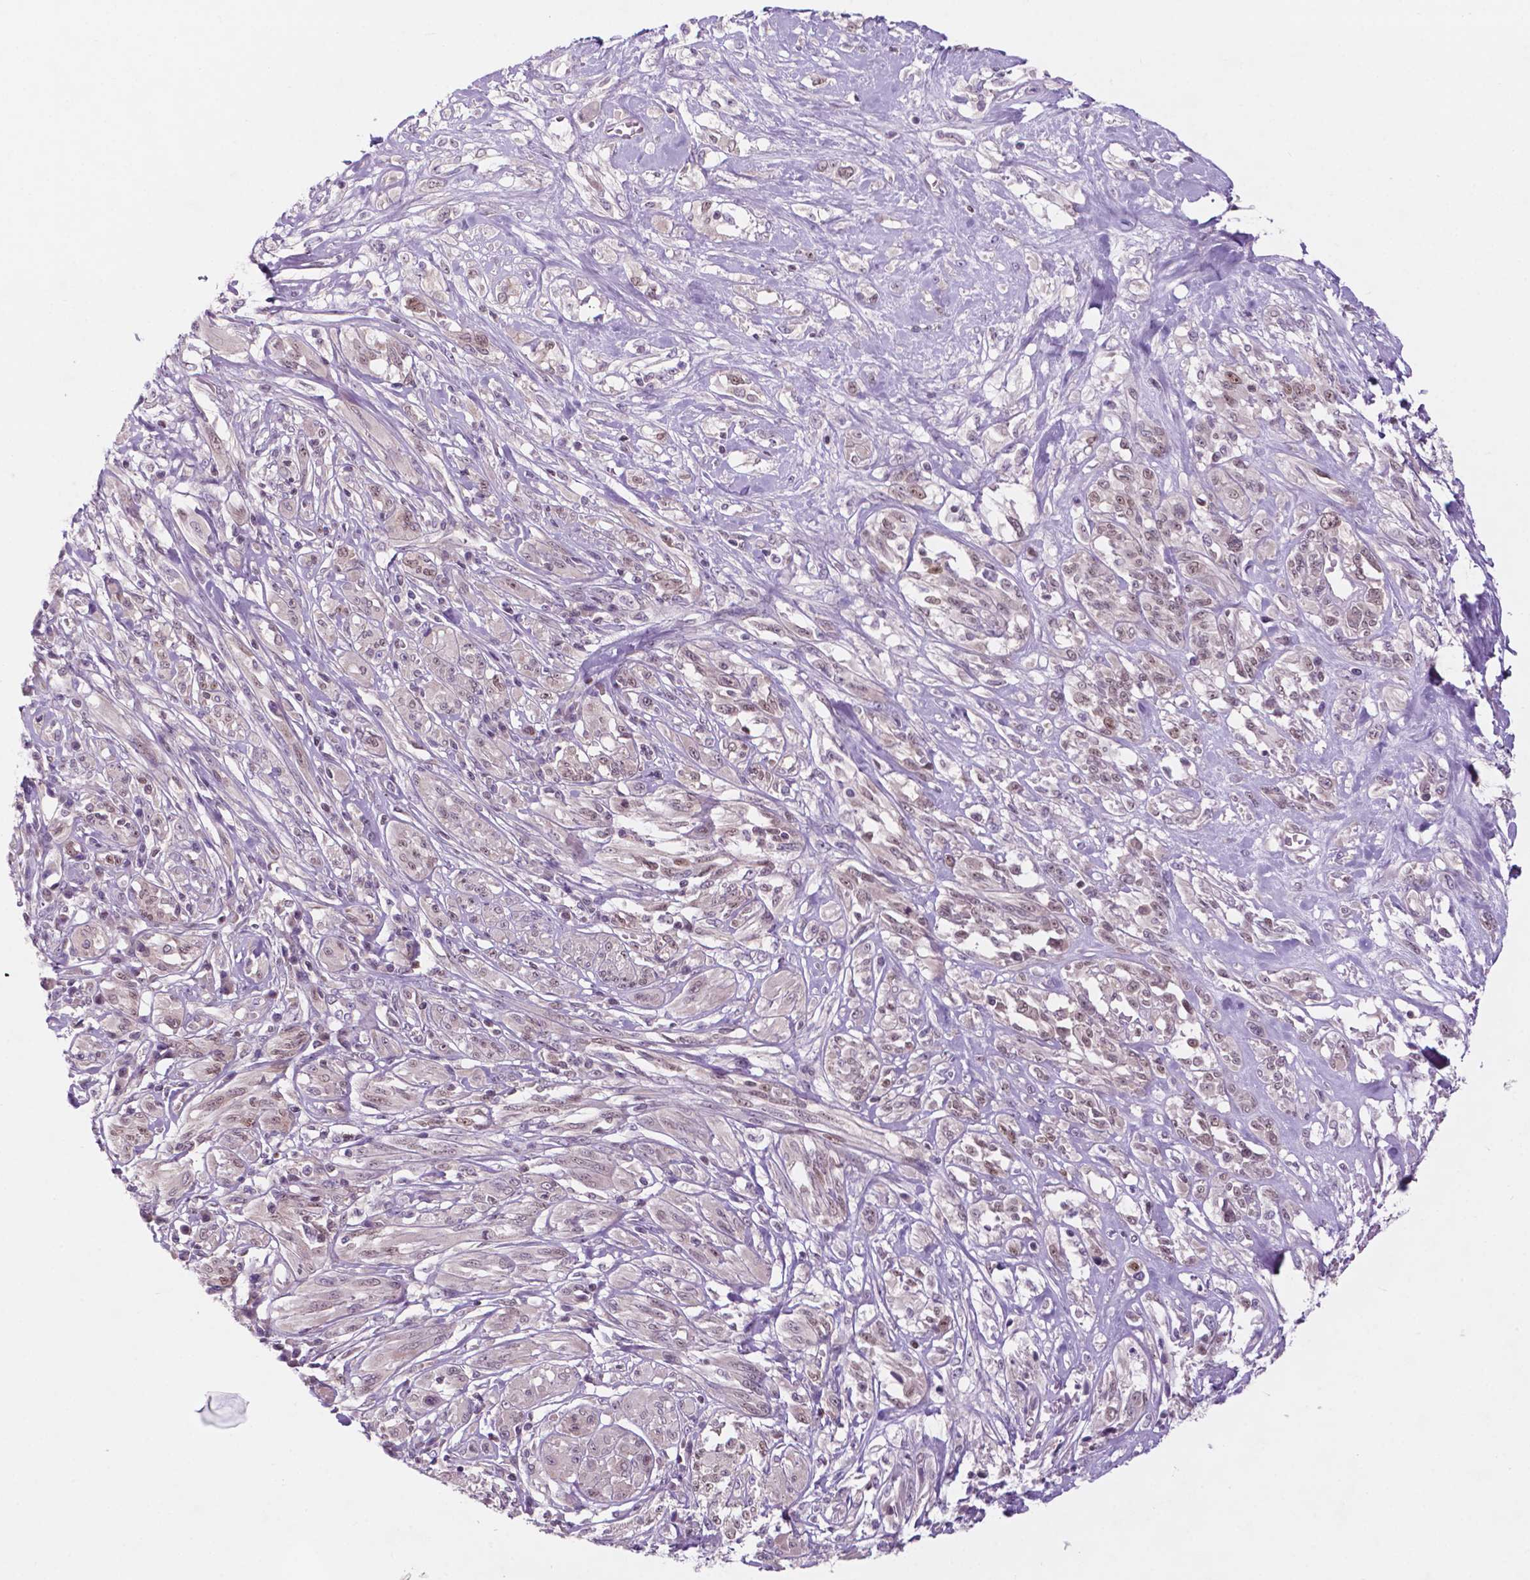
{"staining": {"intensity": "weak", "quantity": "25%-75%", "location": "nuclear"}, "tissue": "melanoma", "cell_type": "Tumor cells", "image_type": "cancer", "snomed": [{"axis": "morphology", "description": "Malignant melanoma, NOS"}, {"axis": "topography", "description": "Skin"}], "caption": "Brown immunohistochemical staining in human malignant melanoma reveals weak nuclear expression in approximately 25%-75% of tumor cells.", "gene": "FAM50B", "patient": {"sex": "female", "age": 91}}